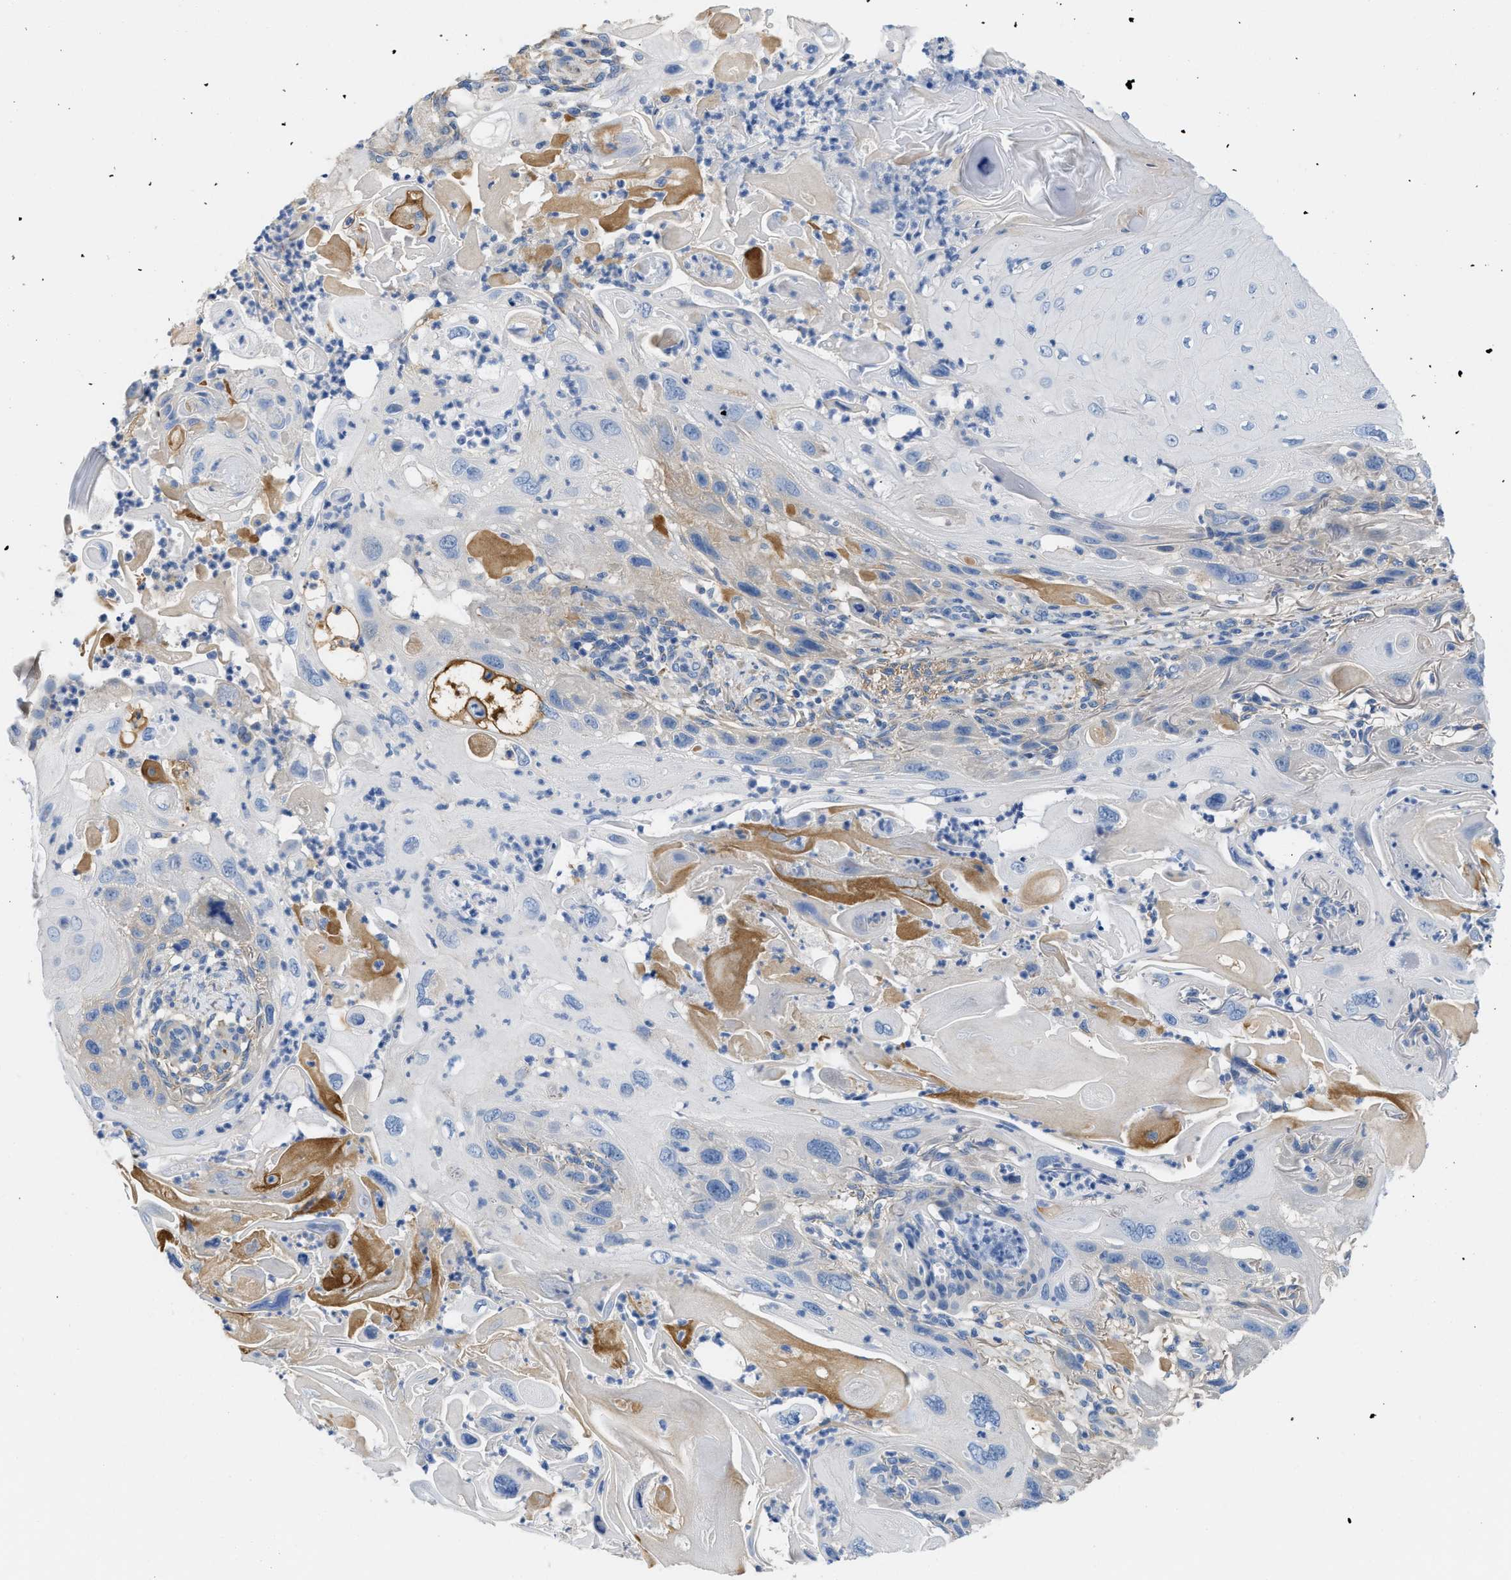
{"staining": {"intensity": "weak", "quantity": "<25%", "location": "cytoplasmic/membranous"}, "tissue": "skin cancer", "cell_type": "Tumor cells", "image_type": "cancer", "snomed": [{"axis": "morphology", "description": "Squamous cell carcinoma, NOS"}, {"axis": "topography", "description": "Skin"}], "caption": "An IHC image of skin cancer is shown. There is no staining in tumor cells of skin cancer.", "gene": "C1S", "patient": {"sex": "female", "age": 77}}